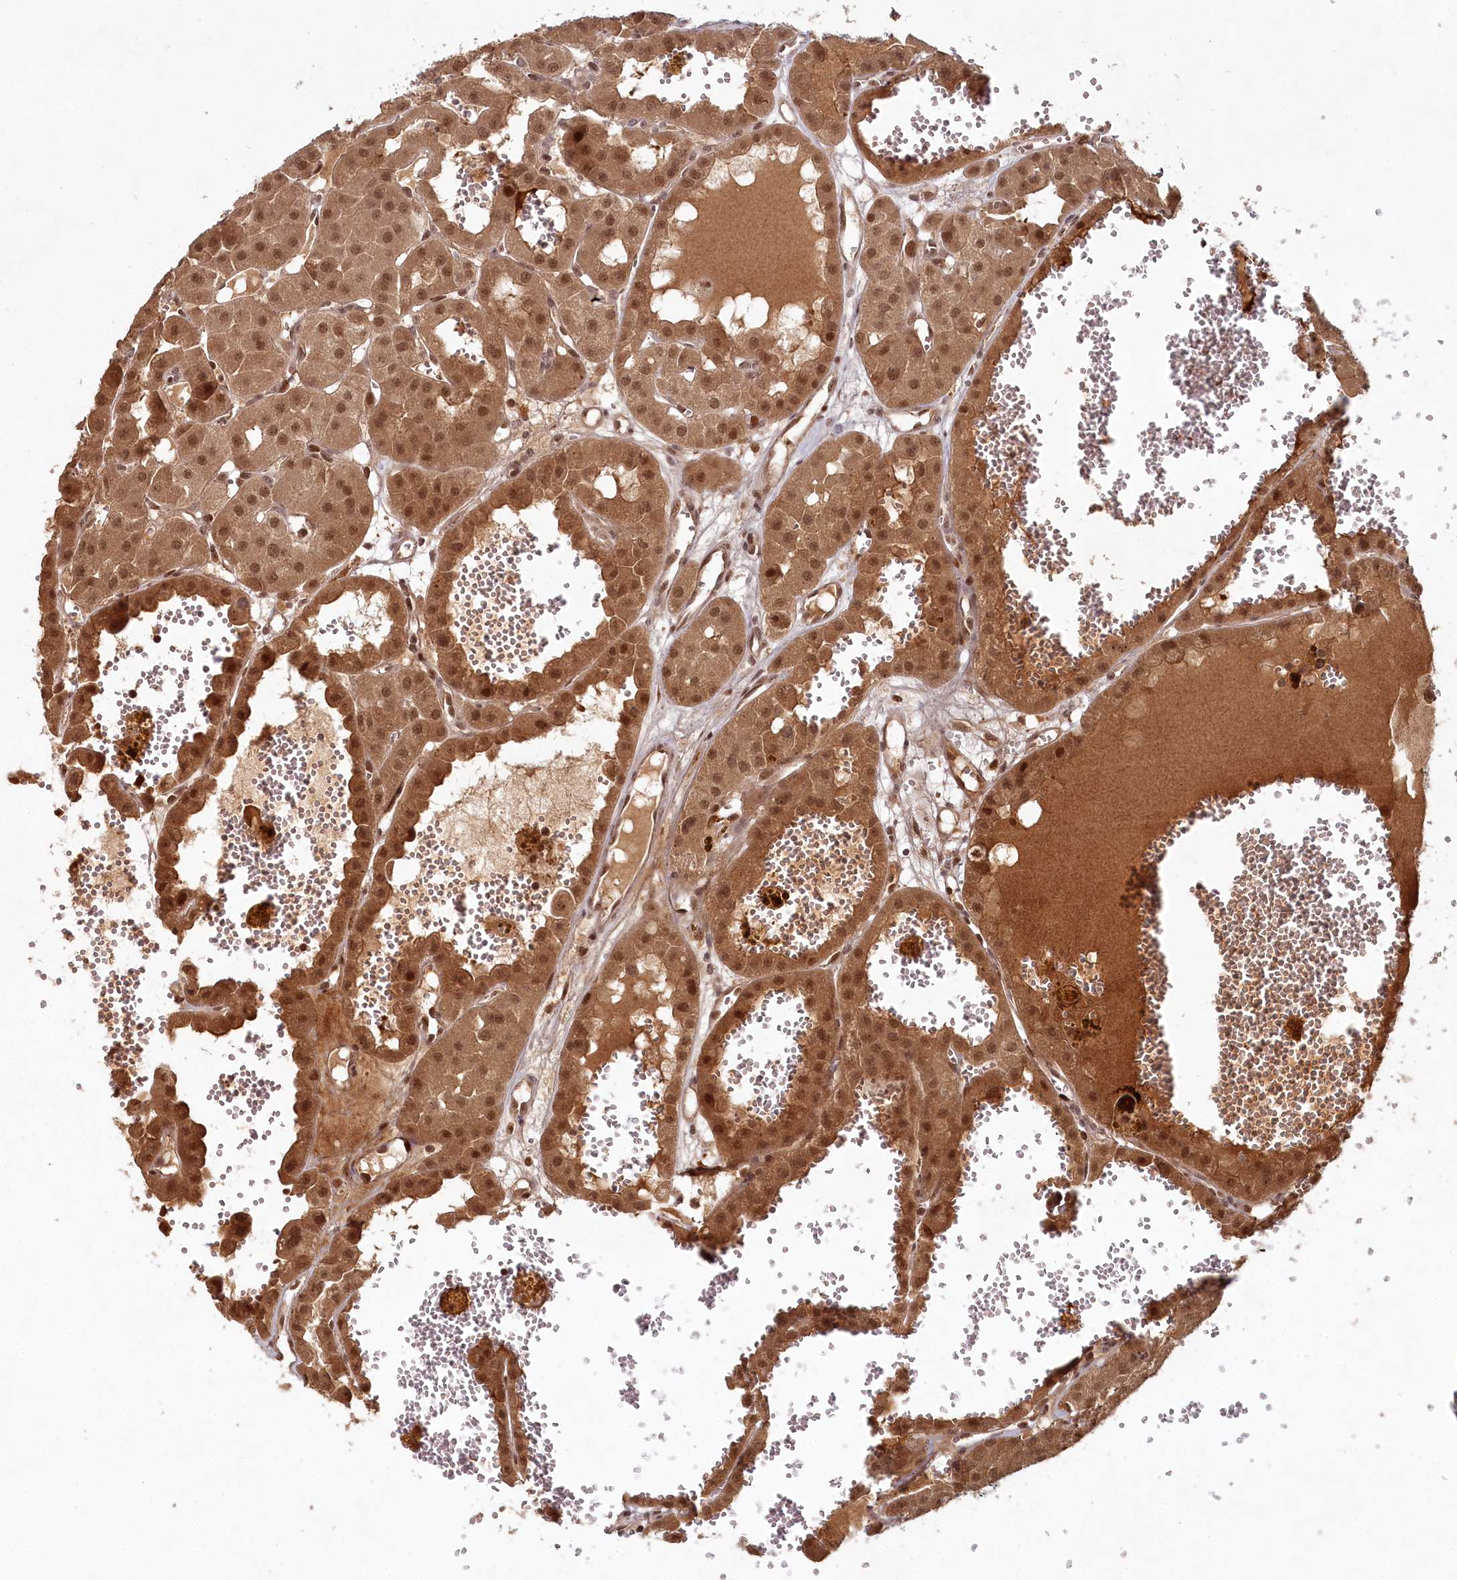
{"staining": {"intensity": "moderate", "quantity": ">75%", "location": "cytoplasmic/membranous,nuclear"}, "tissue": "renal cancer", "cell_type": "Tumor cells", "image_type": "cancer", "snomed": [{"axis": "morphology", "description": "Carcinoma, NOS"}, {"axis": "topography", "description": "Kidney"}], "caption": "A photomicrograph of human renal cancer stained for a protein displays moderate cytoplasmic/membranous and nuclear brown staining in tumor cells.", "gene": "WAPL", "patient": {"sex": "female", "age": 75}}